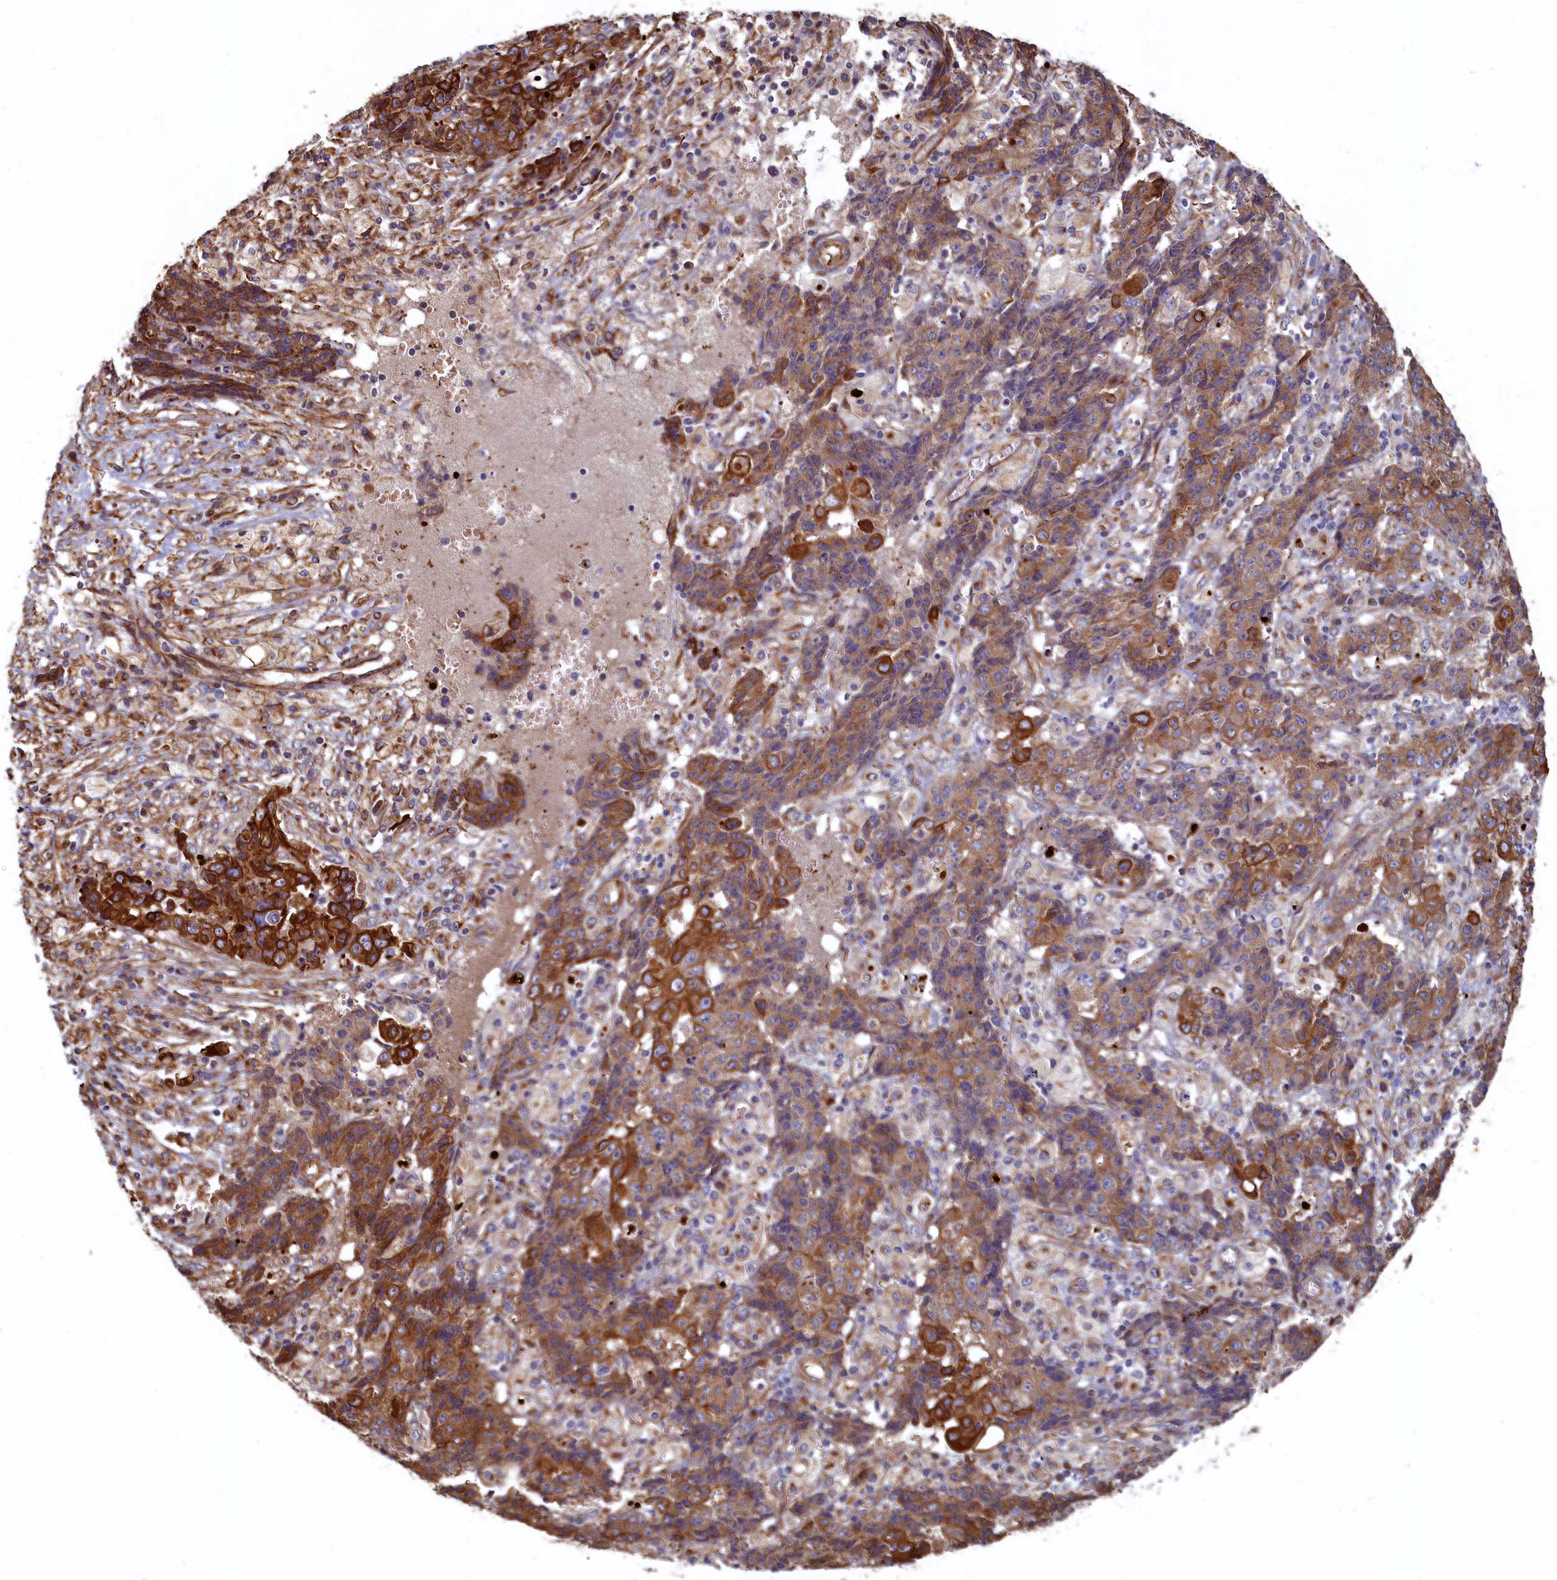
{"staining": {"intensity": "strong", "quantity": "25%-75%", "location": "cytoplasmic/membranous"}, "tissue": "ovarian cancer", "cell_type": "Tumor cells", "image_type": "cancer", "snomed": [{"axis": "morphology", "description": "Carcinoma, endometroid"}, {"axis": "topography", "description": "Ovary"}], "caption": "About 25%-75% of tumor cells in ovarian cancer display strong cytoplasmic/membranous protein expression as visualized by brown immunohistochemical staining.", "gene": "LRRC57", "patient": {"sex": "female", "age": 42}}